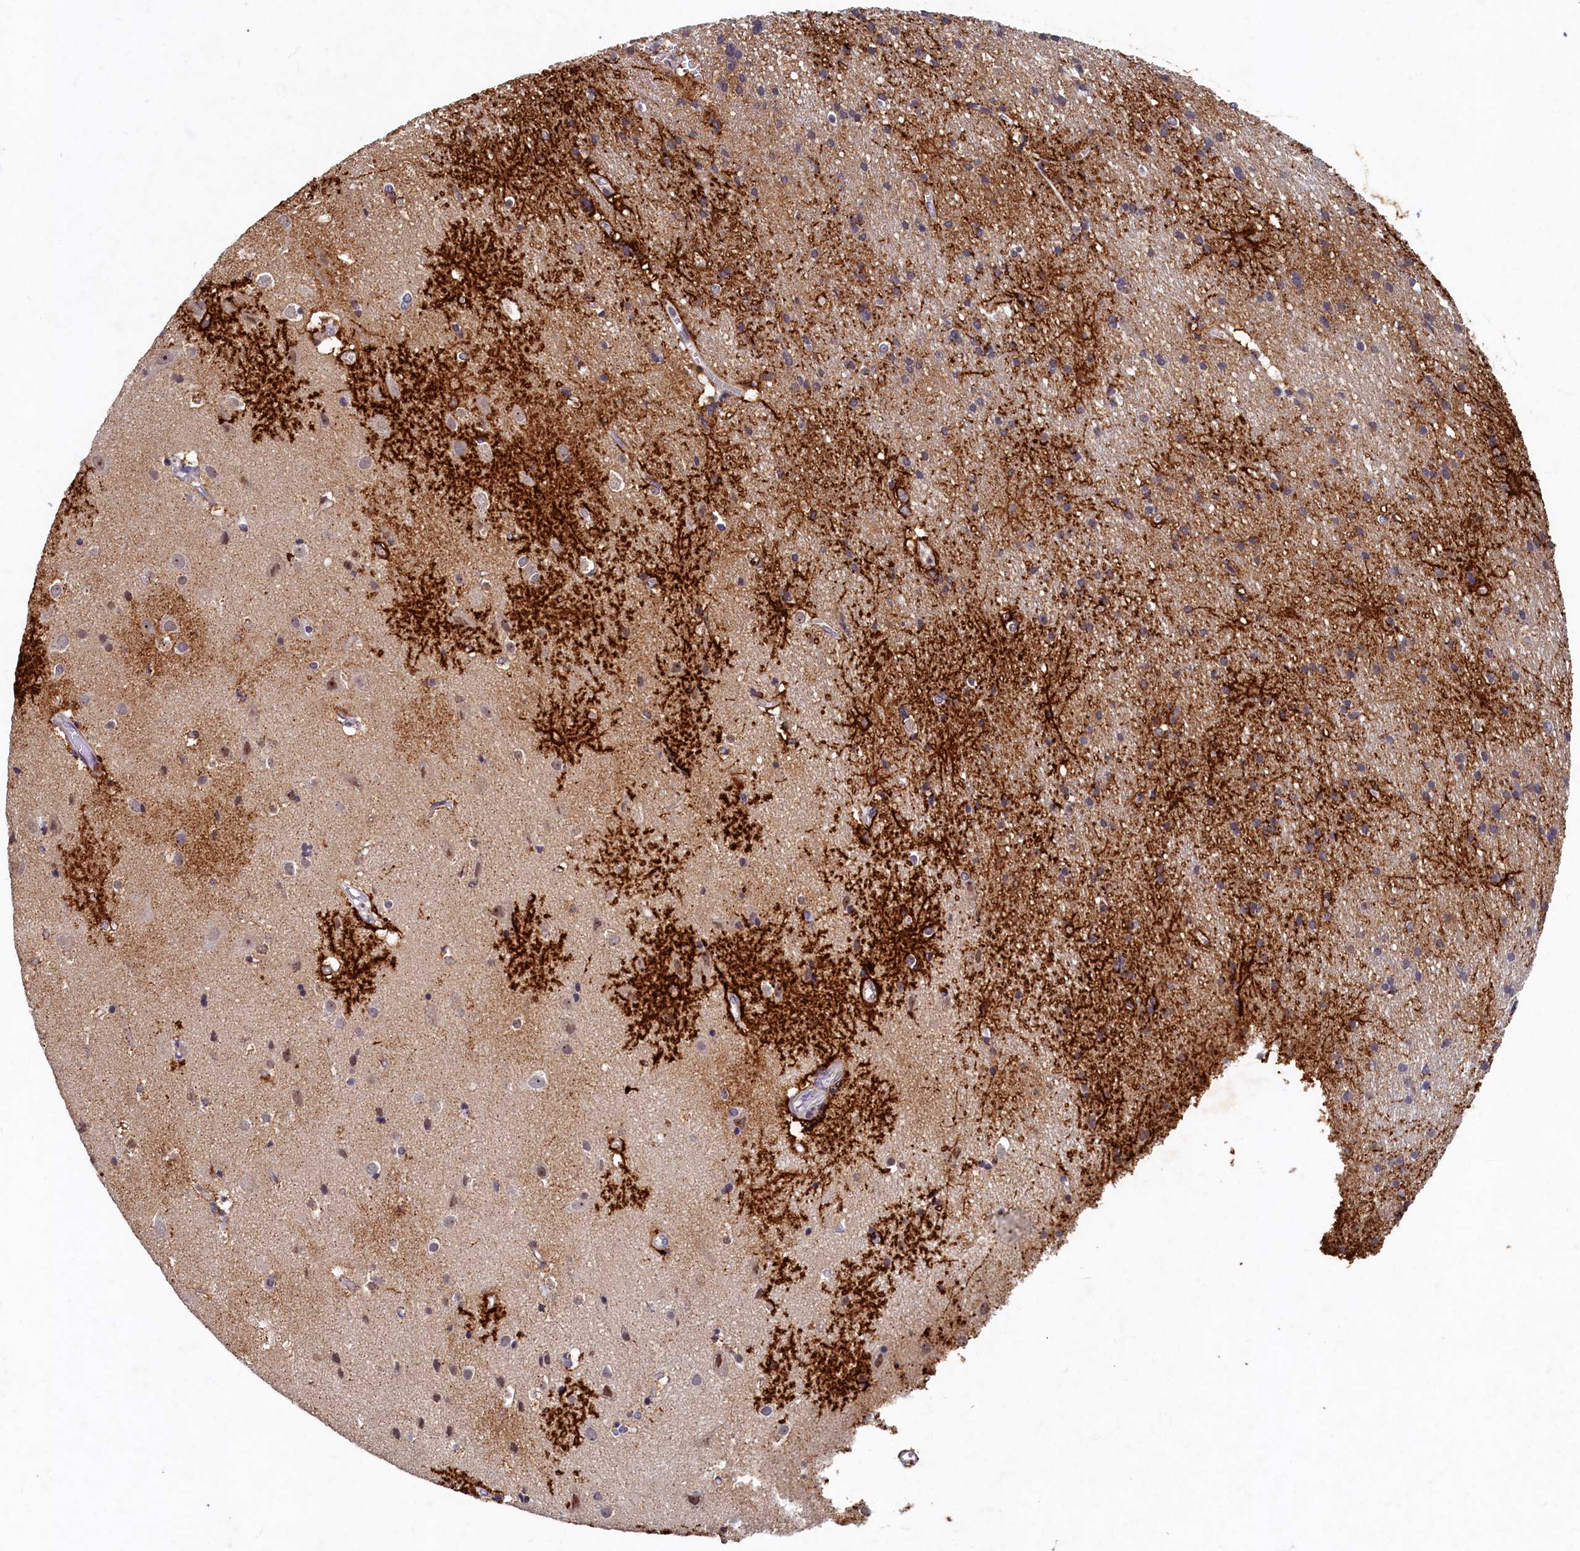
{"staining": {"intensity": "negative", "quantity": "none", "location": "none"}, "tissue": "cerebral cortex", "cell_type": "Endothelial cells", "image_type": "normal", "snomed": [{"axis": "morphology", "description": "Normal tissue, NOS"}, {"axis": "topography", "description": "Cerebral cortex"}], "caption": "Endothelial cells are negative for brown protein staining in normal cerebral cortex. (Stains: DAB (3,3'-diaminobenzidine) IHC with hematoxylin counter stain, Microscopy: brightfield microscopy at high magnification).", "gene": "LATS2", "patient": {"sex": "male", "age": 54}}